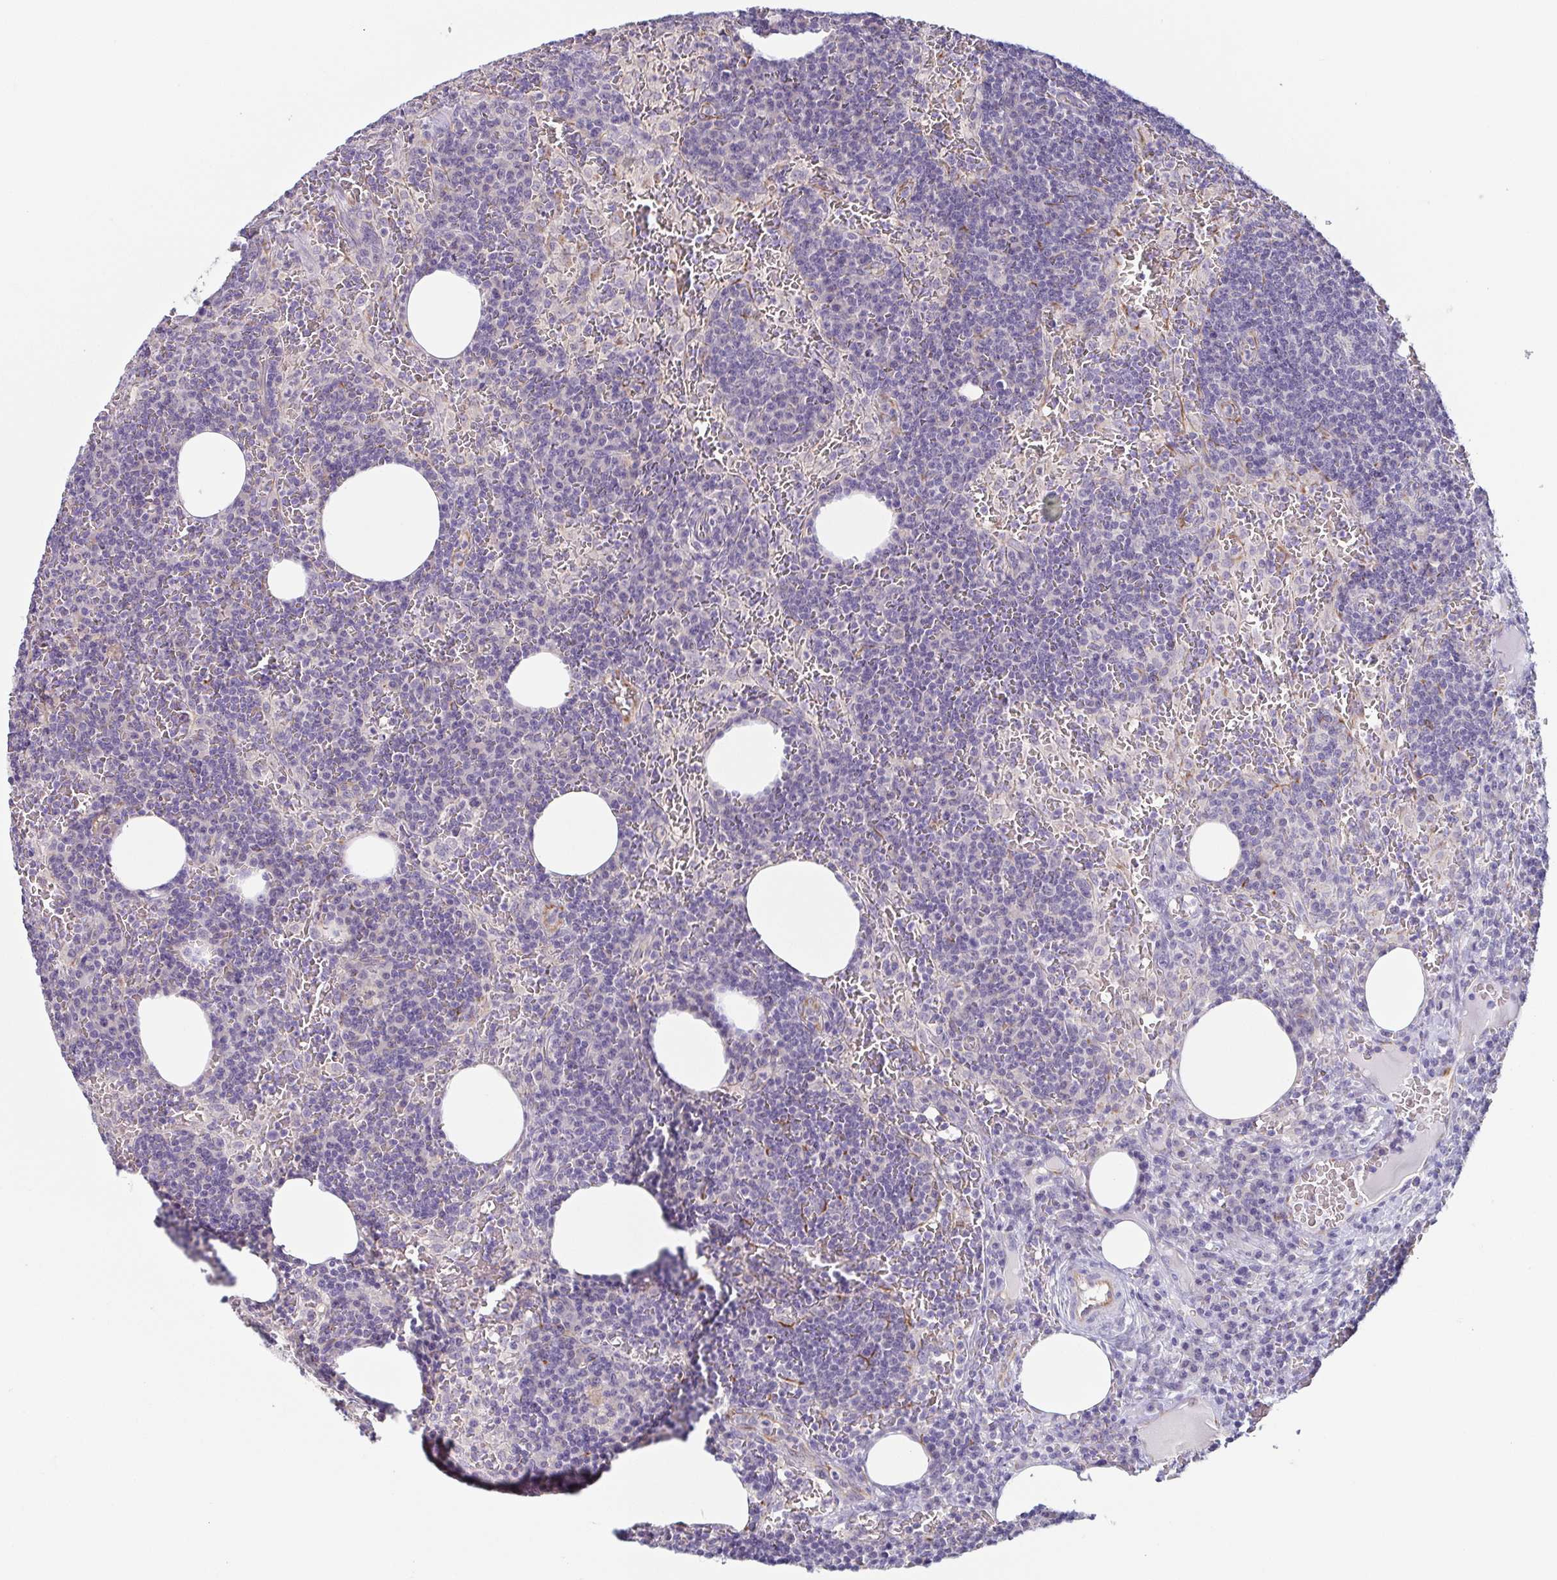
{"staining": {"intensity": "negative", "quantity": "none", "location": "none"}, "tissue": "lymph node", "cell_type": "Germinal center cells", "image_type": "normal", "snomed": [{"axis": "morphology", "description": "Normal tissue, NOS"}, {"axis": "topography", "description": "Lymph node"}], "caption": "Protein analysis of benign lymph node demonstrates no significant positivity in germinal center cells. (Immunohistochemistry, brightfield microscopy, high magnification).", "gene": "COL17A1", "patient": {"sex": "male", "age": 67}}